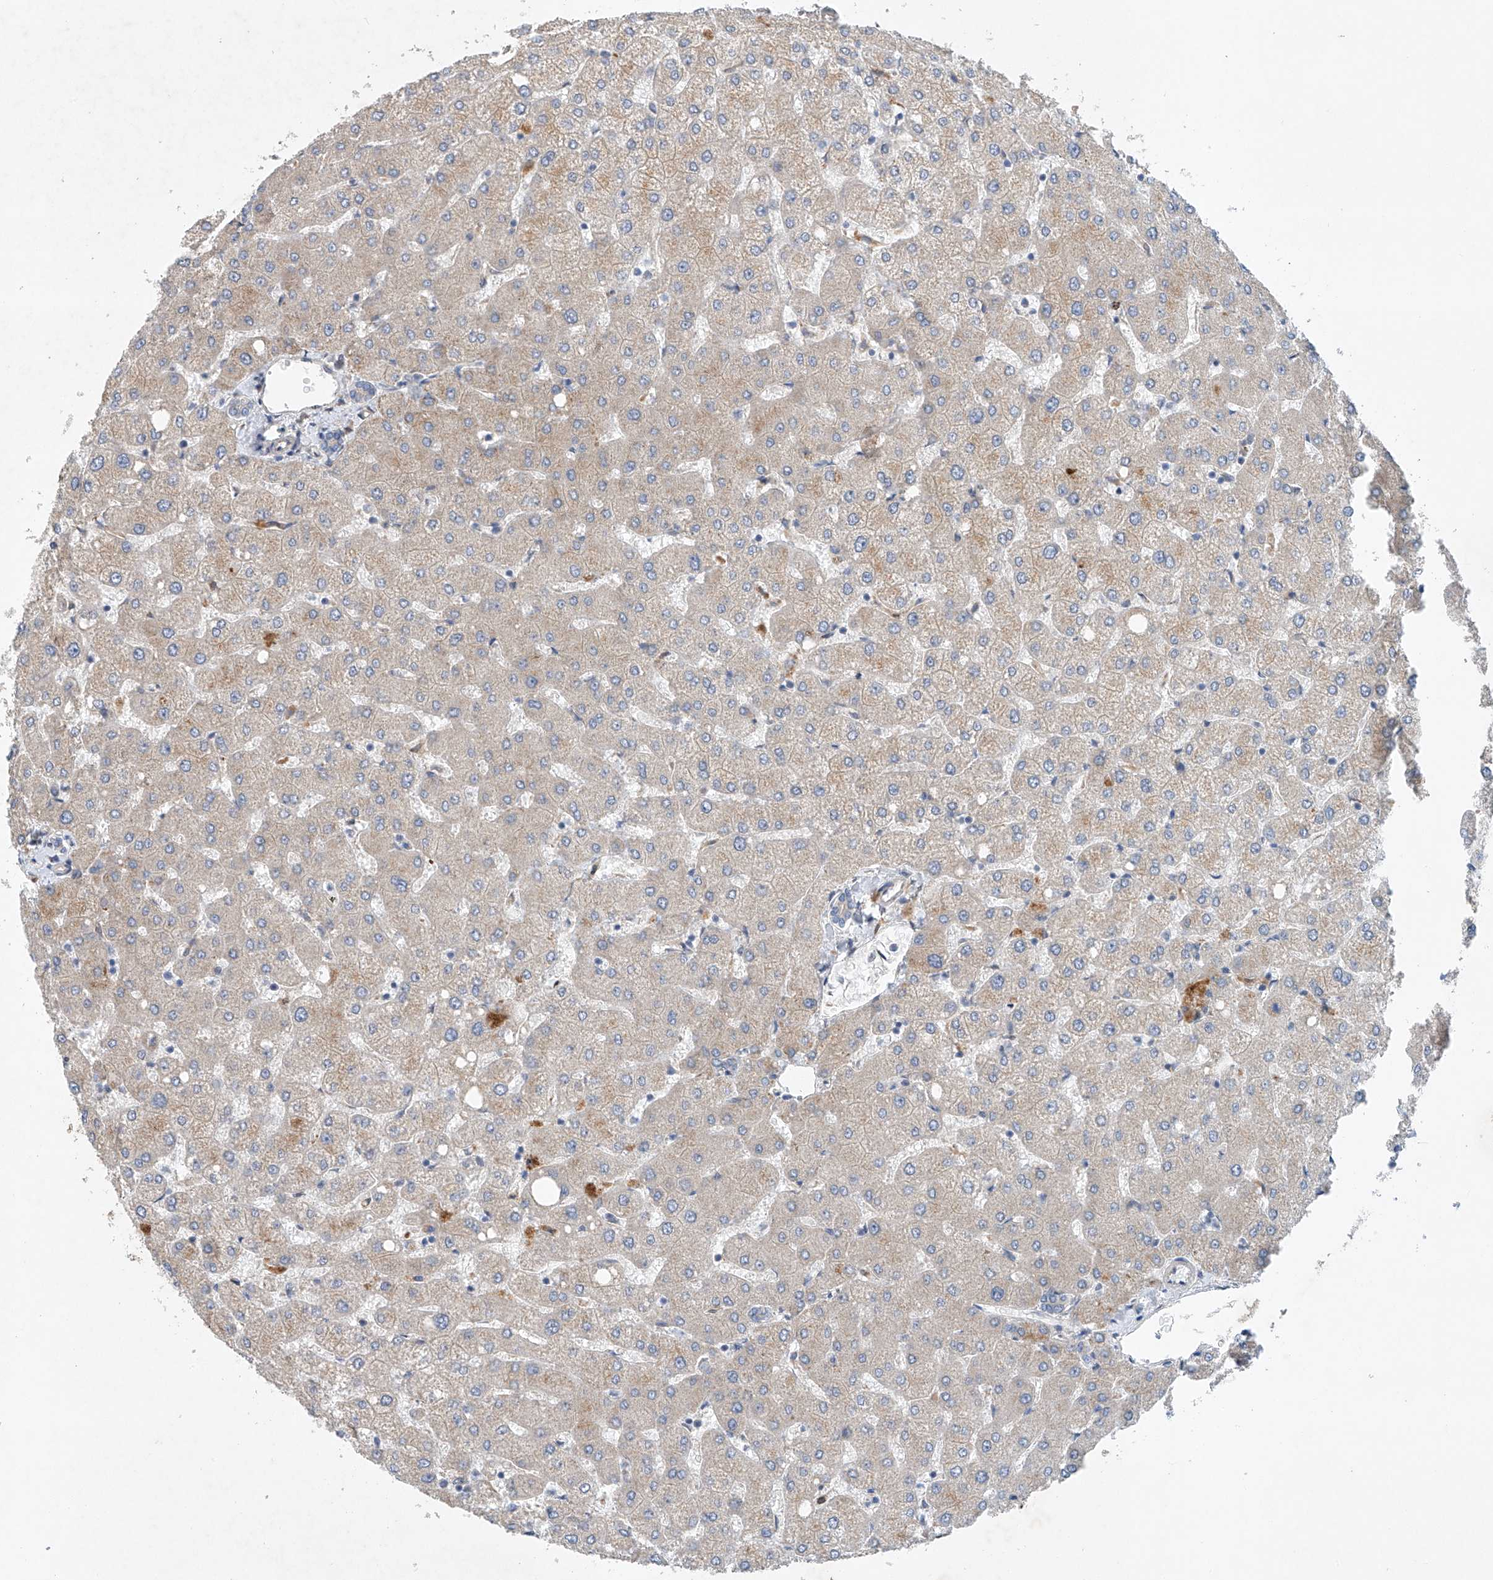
{"staining": {"intensity": "negative", "quantity": "none", "location": "none"}, "tissue": "liver", "cell_type": "Cholangiocytes", "image_type": "normal", "snomed": [{"axis": "morphology", "description": "Normal tissue, NOS"}, {"axis": "topography", "description": "Liver"}], "caption": "Micrograph shows no significant protein expression in cholangiocytes of benign liver.", "gene": "CEP85L", "patient": {"sex": "female", "age": 54}}